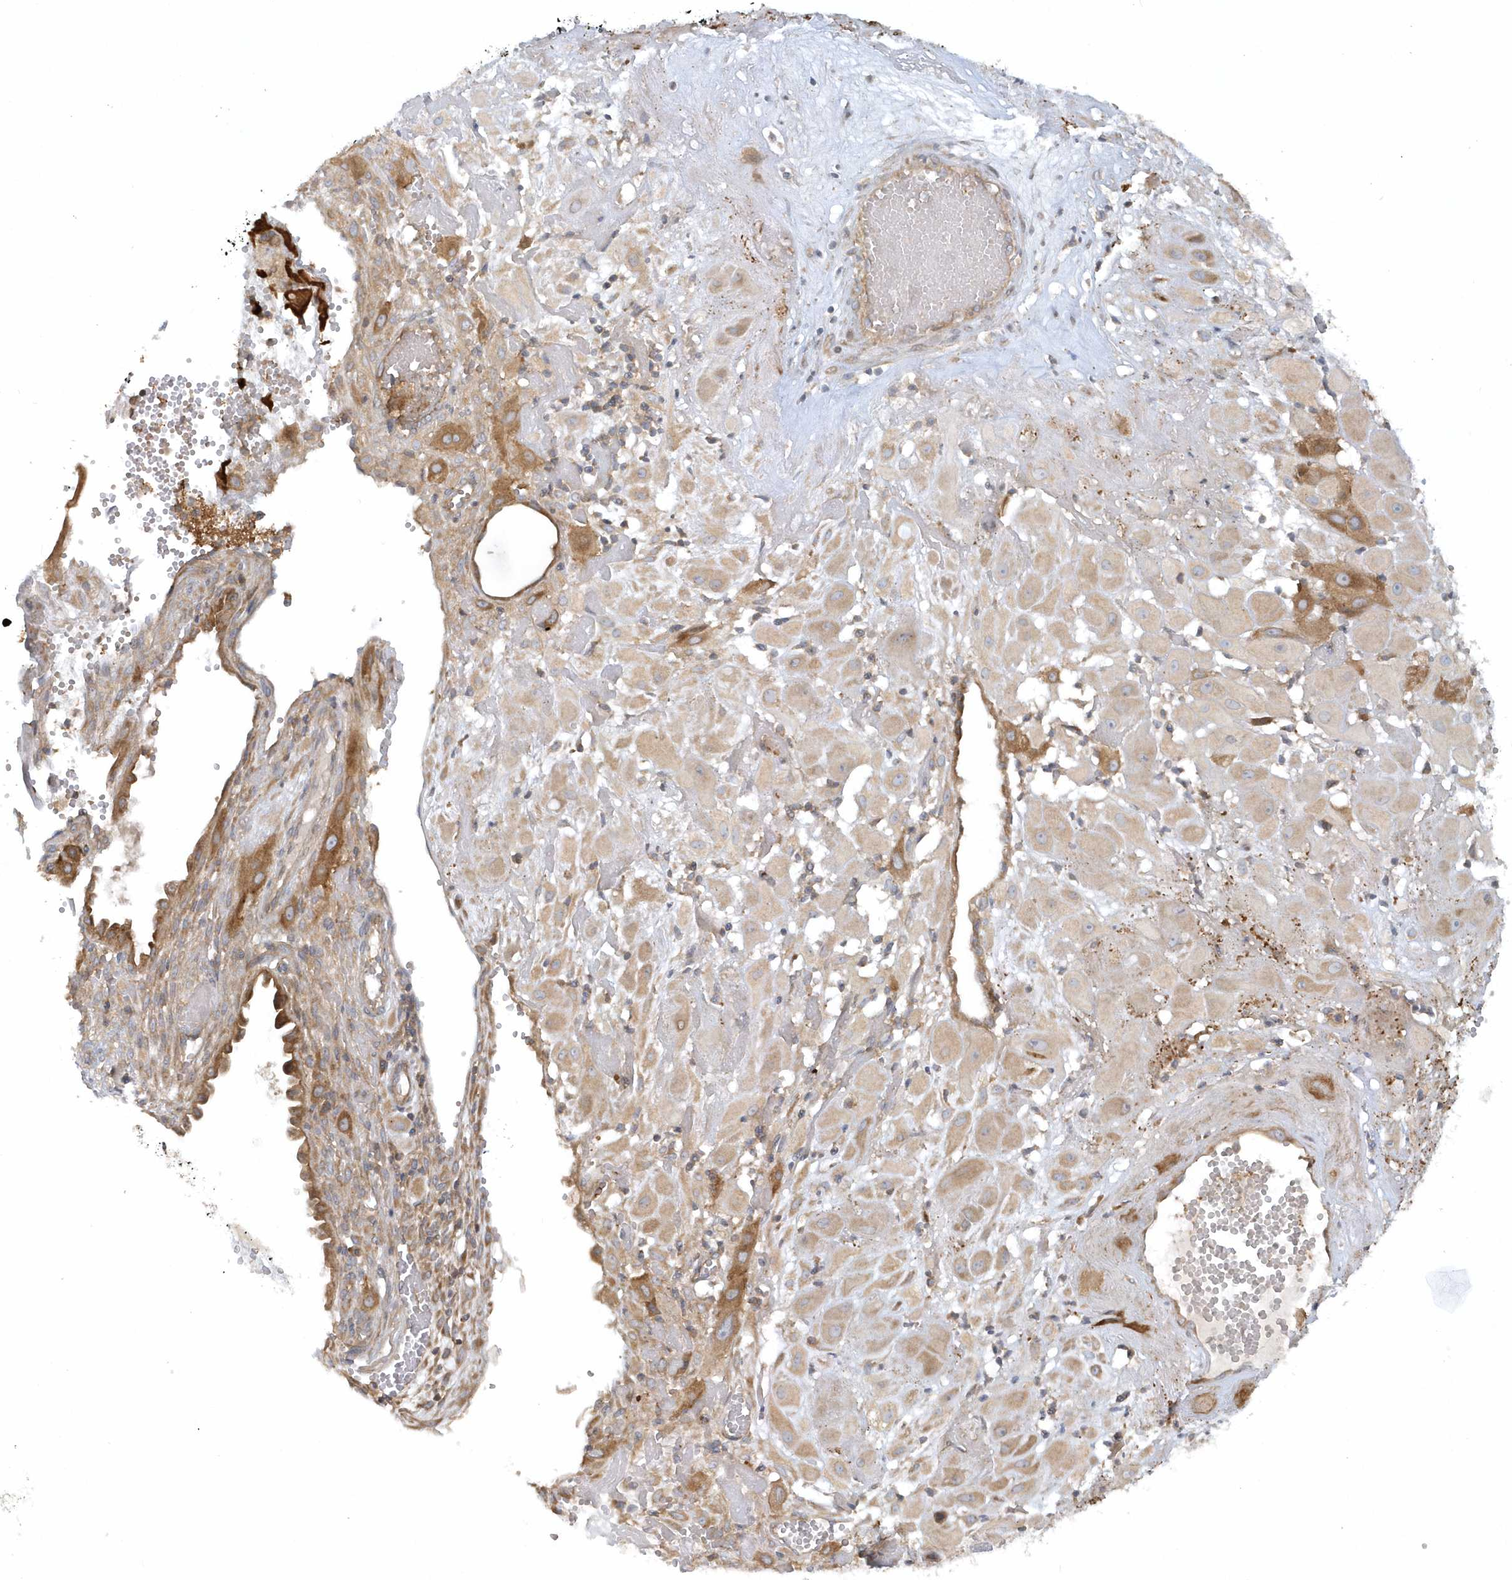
{"staining": {"intensity": "moderate", "quantity": ">75%", "location": "cytoplasmic/membranous"}, "tissue": "cervical cancer", "cell_type": "Tumor cells", "image_type": "cancer", "snomed": [{"axis": "morphology", "description": "Squamous cell carcinoma, NOS"}, {"axis": "topography", "description": "Cervix"}], "caption": "DAB immunohistochemical staining of human cervical squamous cell carcinoma exhibits moderate cytoplasmic/membranous protein positivity in approximately >75% of tumor cells.", "gene": "CNOT10", "patient": {"sex": "female", "age": 34}}